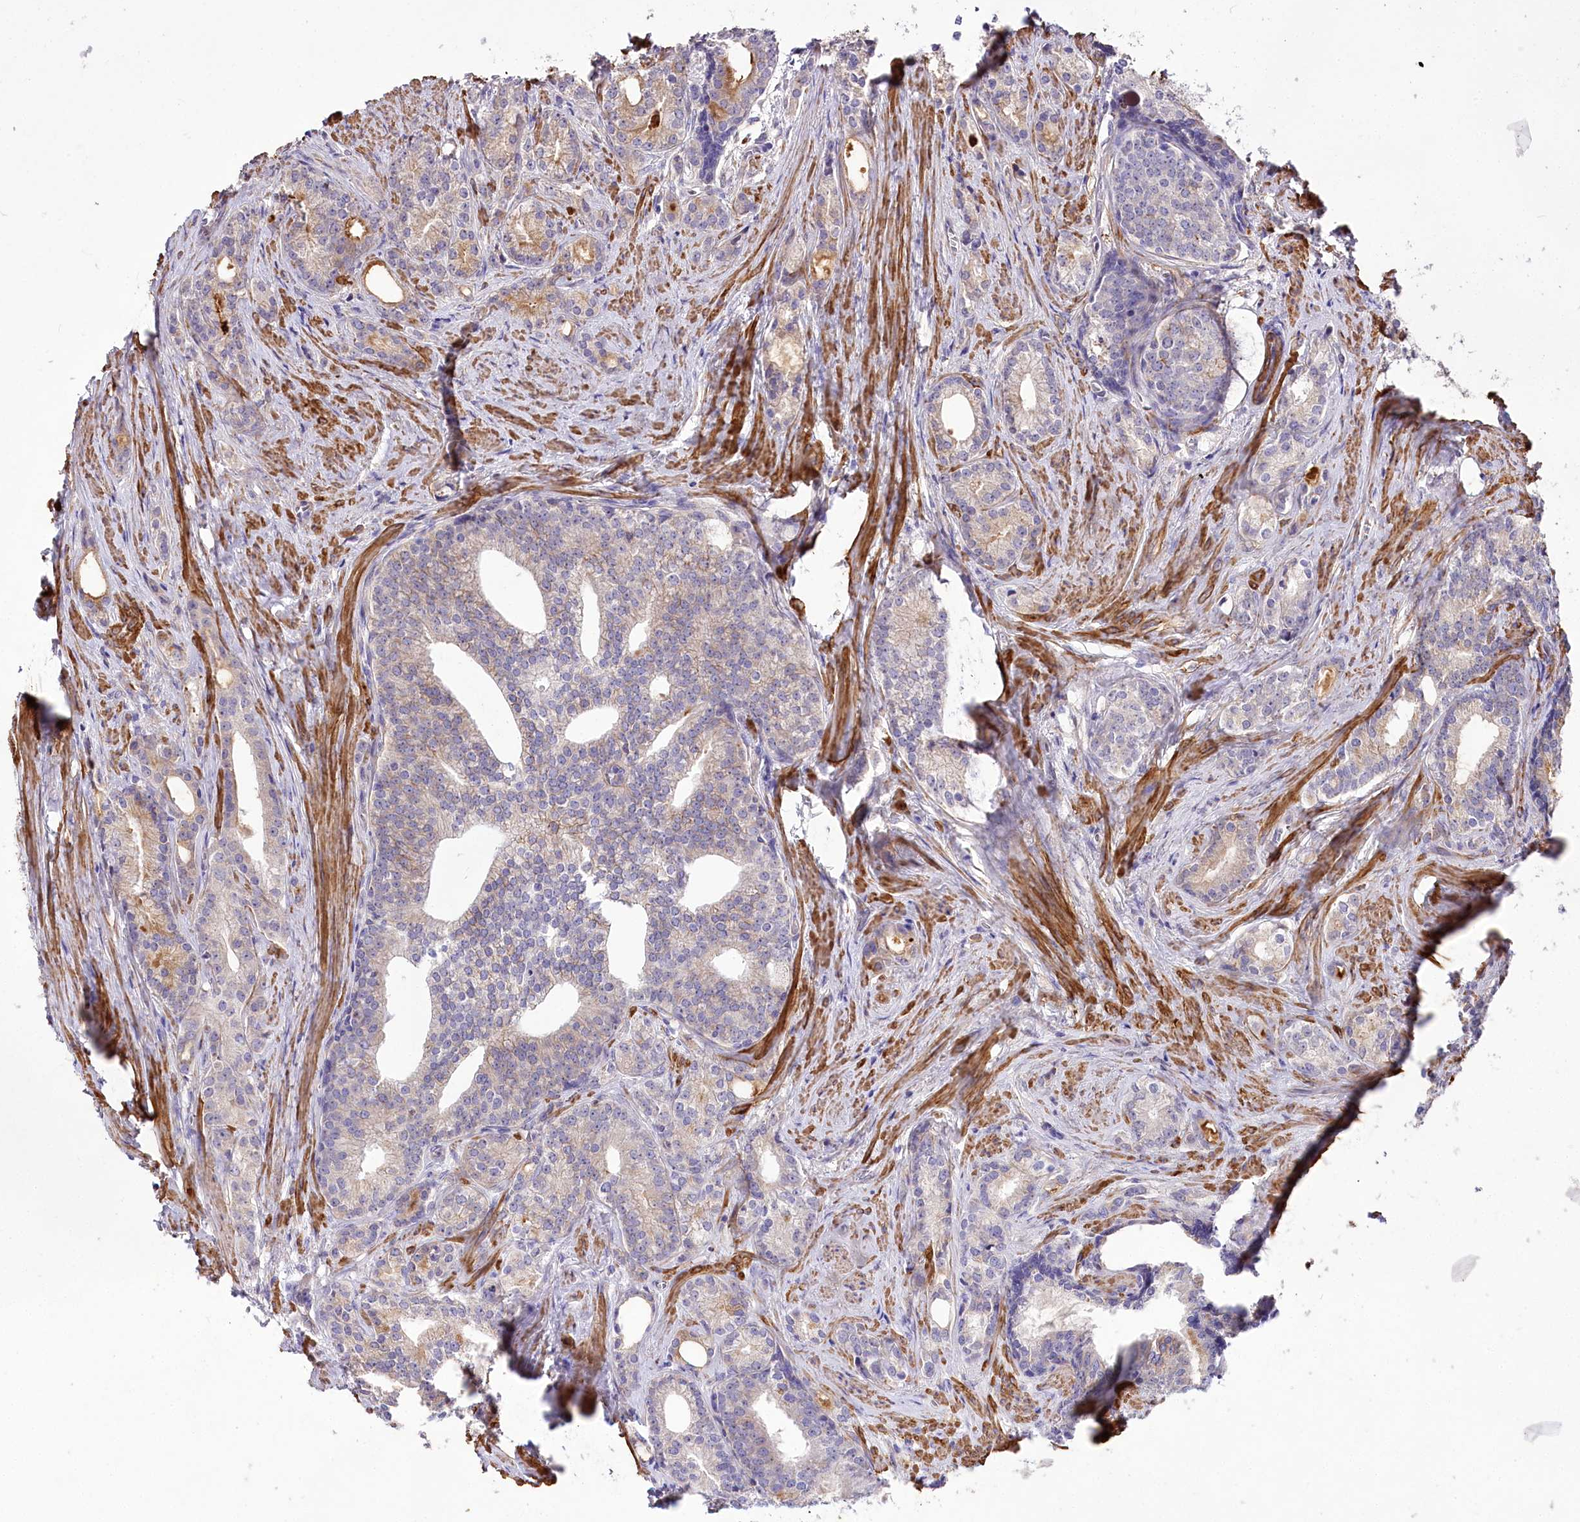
{"staining": {"intensity": "weak", "quantity": "<25%", "location": "cytoplasmic/membranous"}, "tissue": "prostate cancer", "cell_type": "Tumor cells", "image_type": "cancer", "snomed": [{"axis": "morphology", "description": "Adenocarcinoma, Low grade"}, {"axis": "topography", "description": "Prostate"}], "caption": "High power microscopy micrograph of an immunohistochemistry image of prostate low-grade adenocarcinoma, revealing no significant expression in tumor cells.", "gene": "RDH16", "patient": {"sex": "male", "age": 71}}